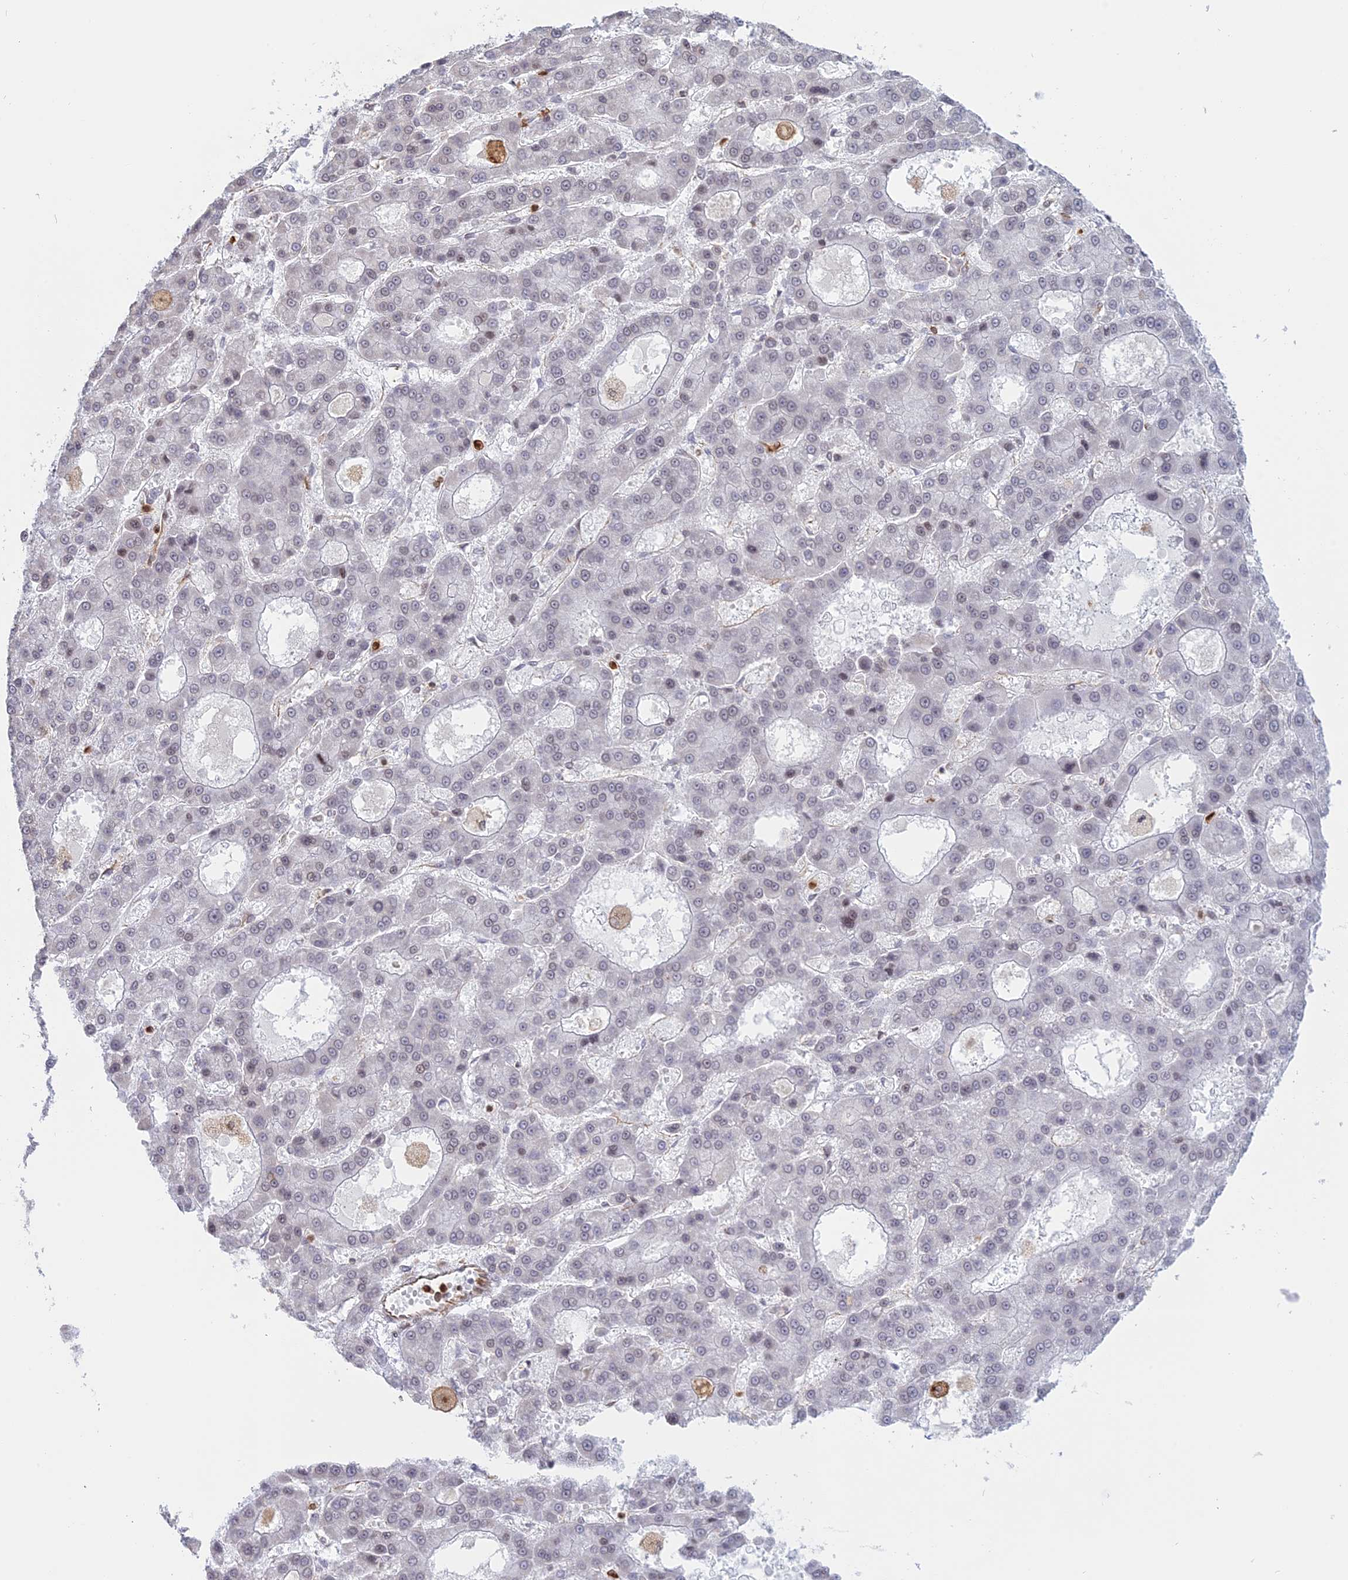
{"staining": {"intensity": "negative", "quantity": "none", "location": "none"}, "tissue": "liver cancer", "cell_type": "Tumor cells", "image_type": "cancer", "snomed": [{"axis": "morphology", "description": "Carcinoma, Hepatocellular, NOS"}, {"axis": "topography", "description": "Liver"}], "caption": "A micrograph of liver hepatocellular carcinoma stained for a protein reveals no brown staining in tumor cells.", "gene": "APOBR", "patient": {"sex": "male", "age": 70}}